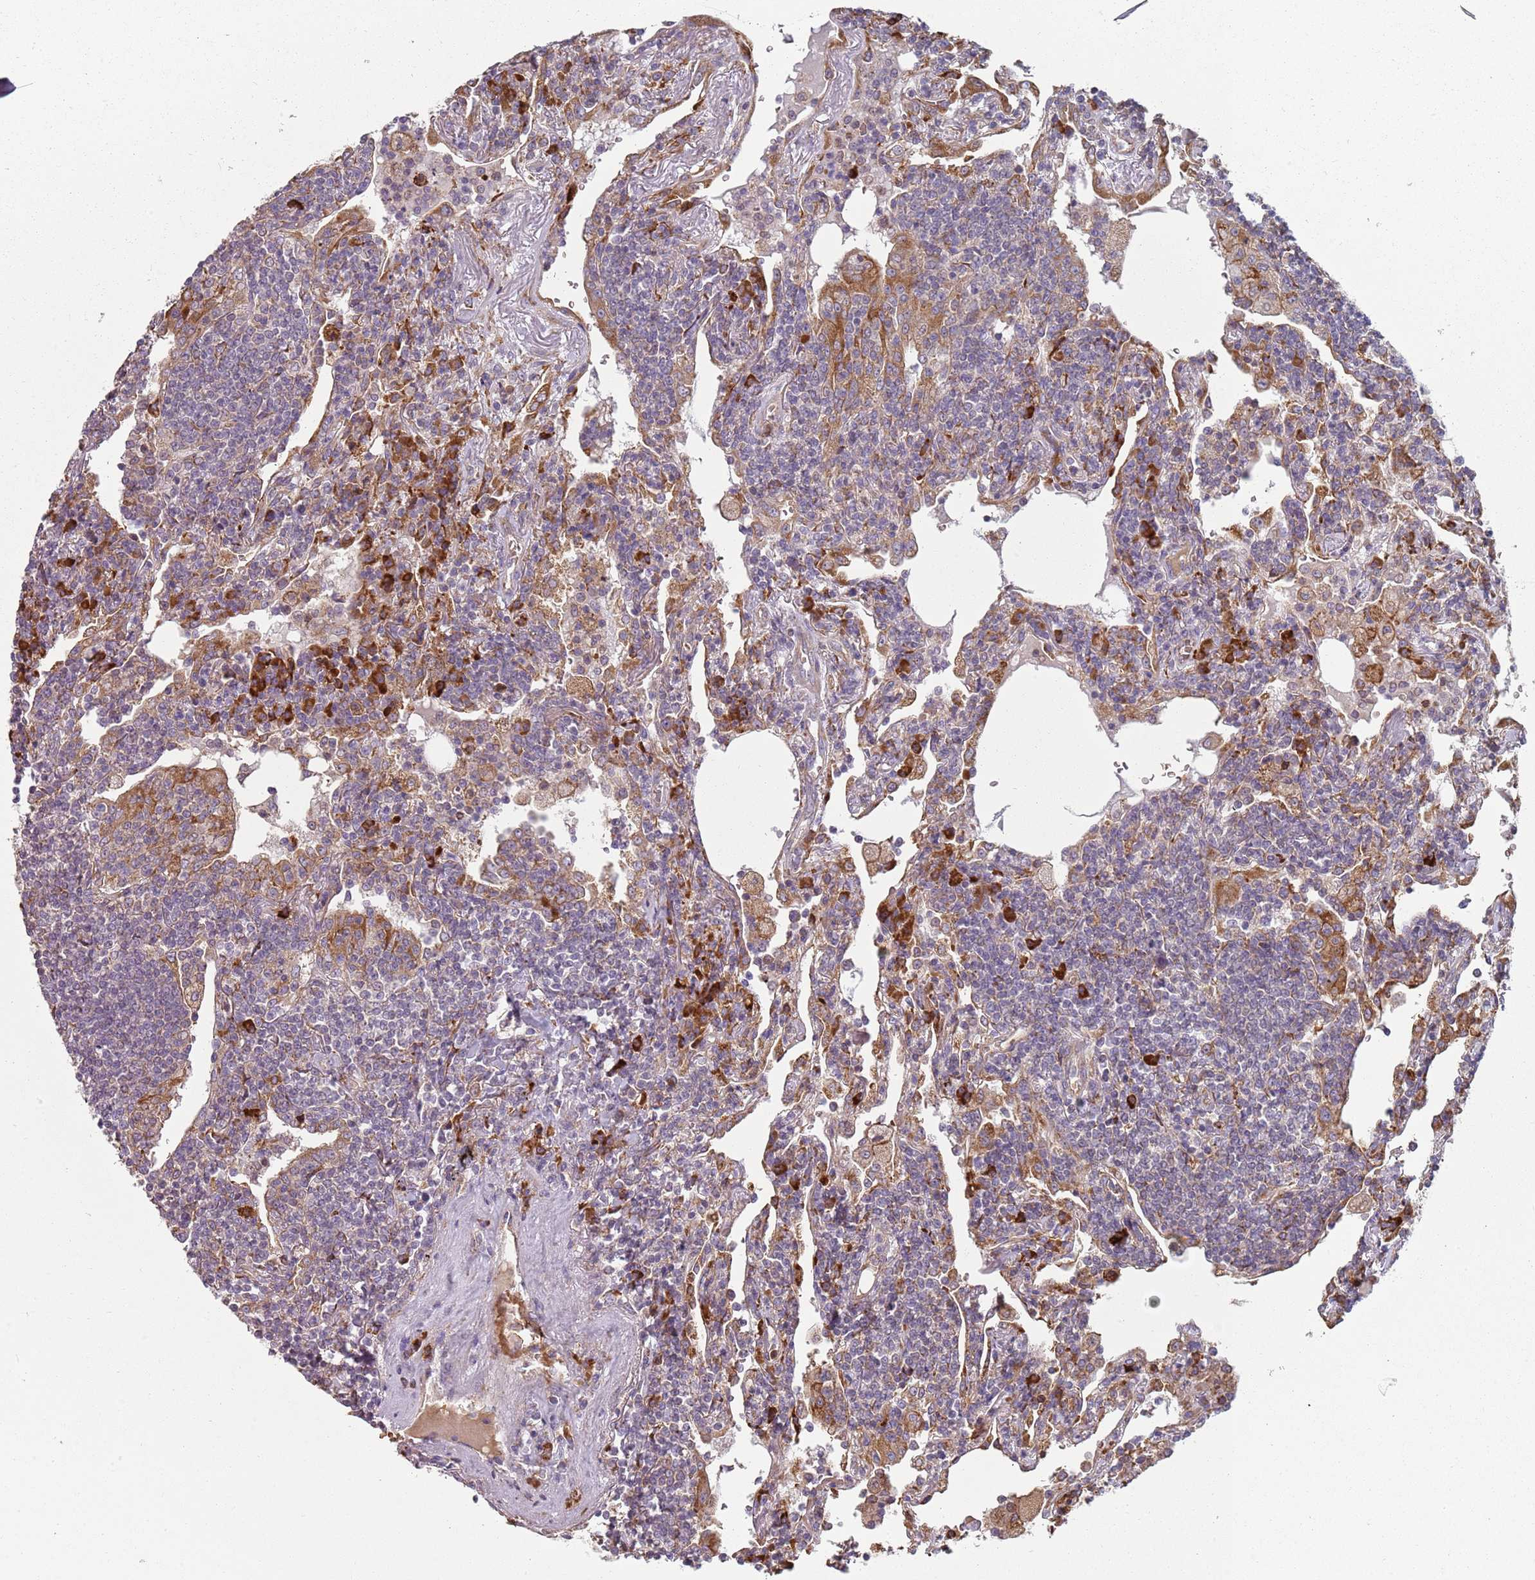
{"staining": {"intensity": "weak", "quantity": "<25%", "location": "cytoplasmic/membranous"}, "tissue": "lymphoma", "cell_type": "Tumor cells", "image_type": "cancer", "snomed": [{"axis": "morphology", "description": "Malignant lymphoma, non-Hodgkin's type, Low grade"}, {"axis": "topography", "description": "Lung"}], "caption": "The image shows no staining of tumor cells in low-grade malignant lymphoma, non-Hodgkin's type.", "gene": "SPATA2", "patient": {"sex": "female", "age": 71}}